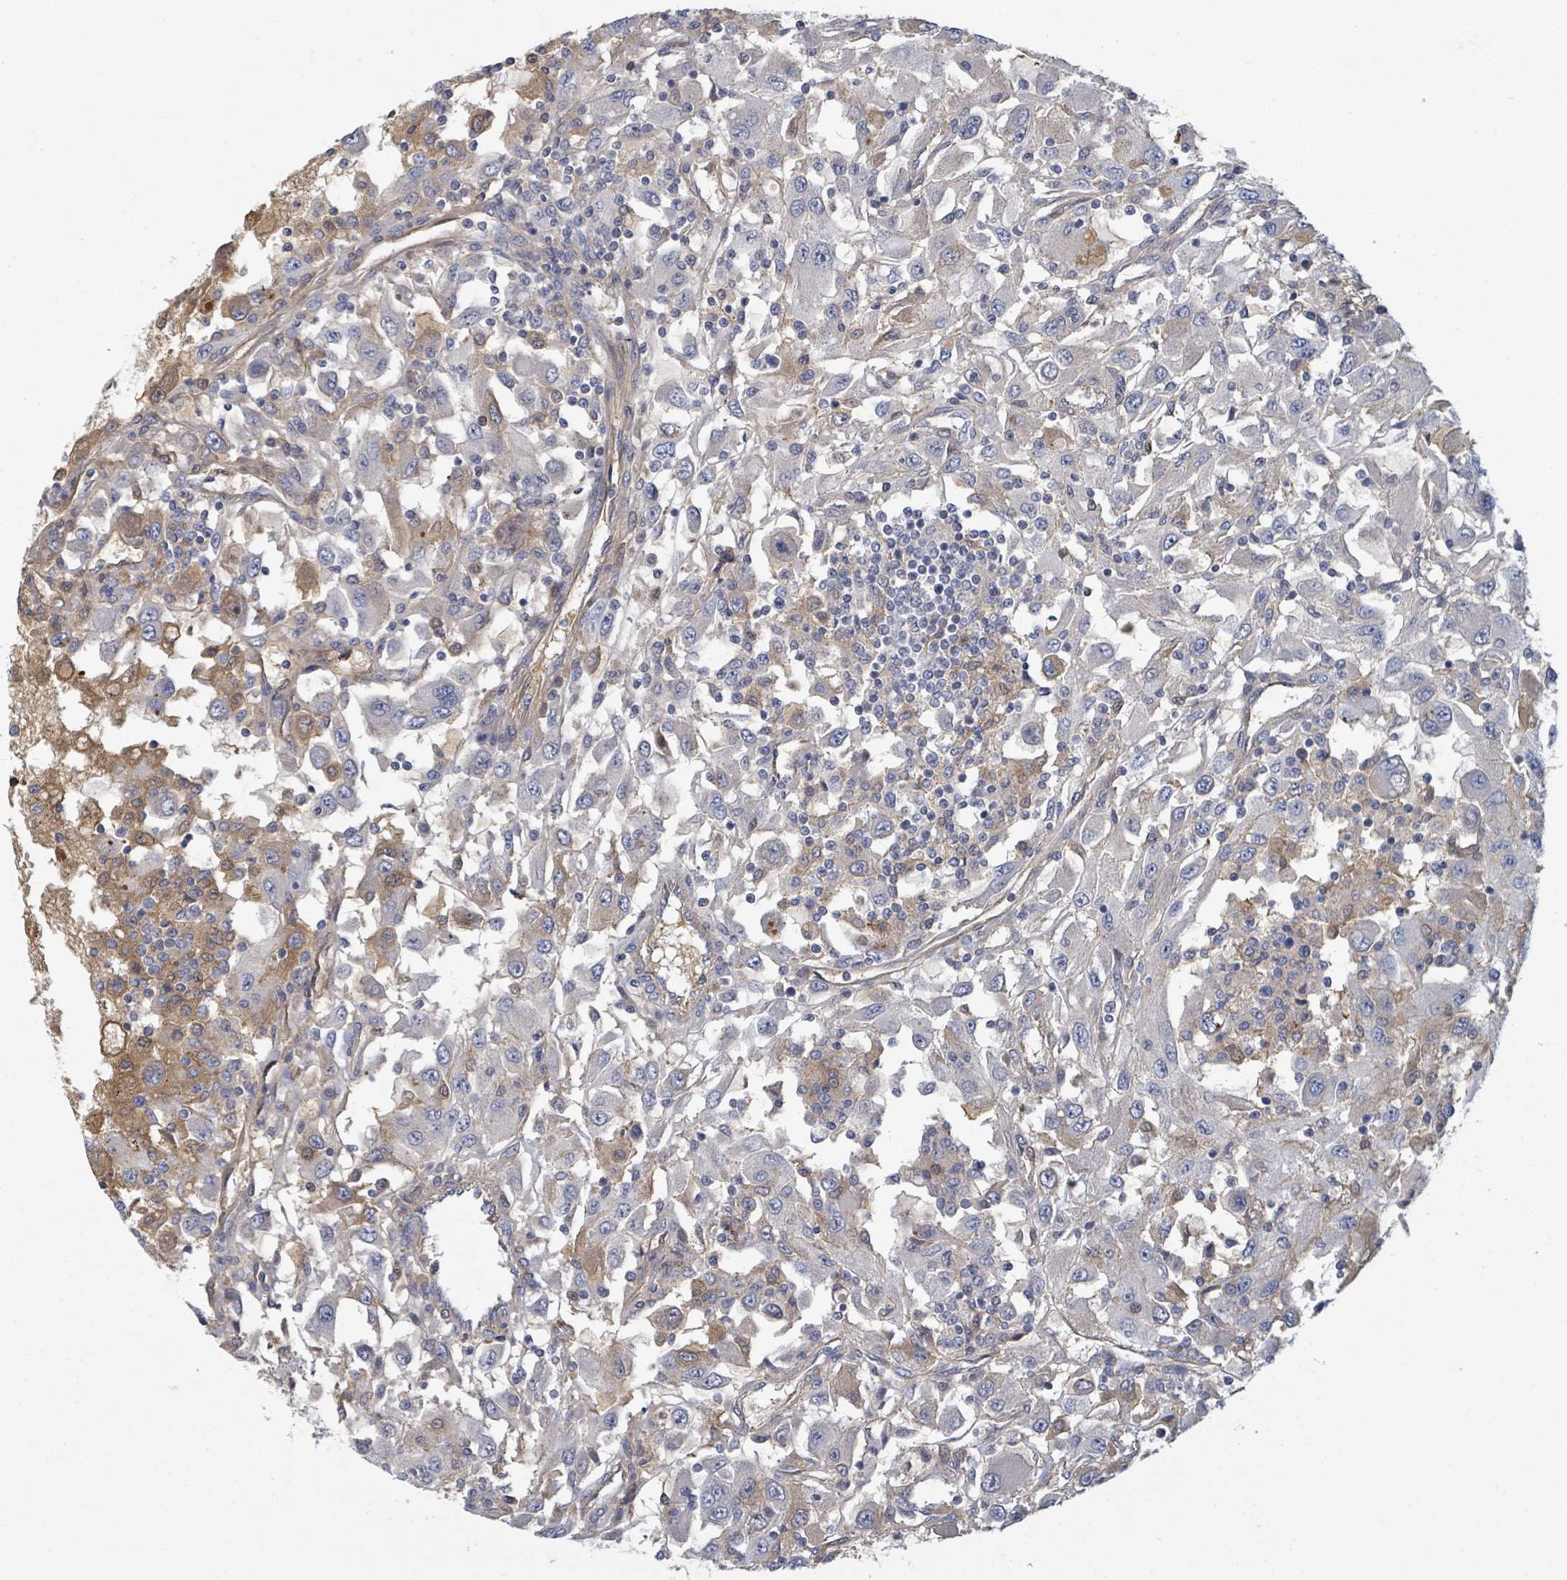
{"staining": {"intensity": "moderate", "quantity": "<25%", "location": "cytoplasmic/membranous"}, "tissue": "renal cancer", "cell_type": "Tumor cells", "image_type": "cancer", "snomed": [{"axis": "morphology", "description": "Adenocarcinoma, NOS"}, {"axis": "topography", "description": "Kidney"}], "caption": "The micrograph shows a brown stain indicating the presence of a protein in the cytoplasmic/membranous of tumor cells in adenocarcinoma (renal).", "gene": "GABBR1", "patient": {"sex": "female", "age": 67}}